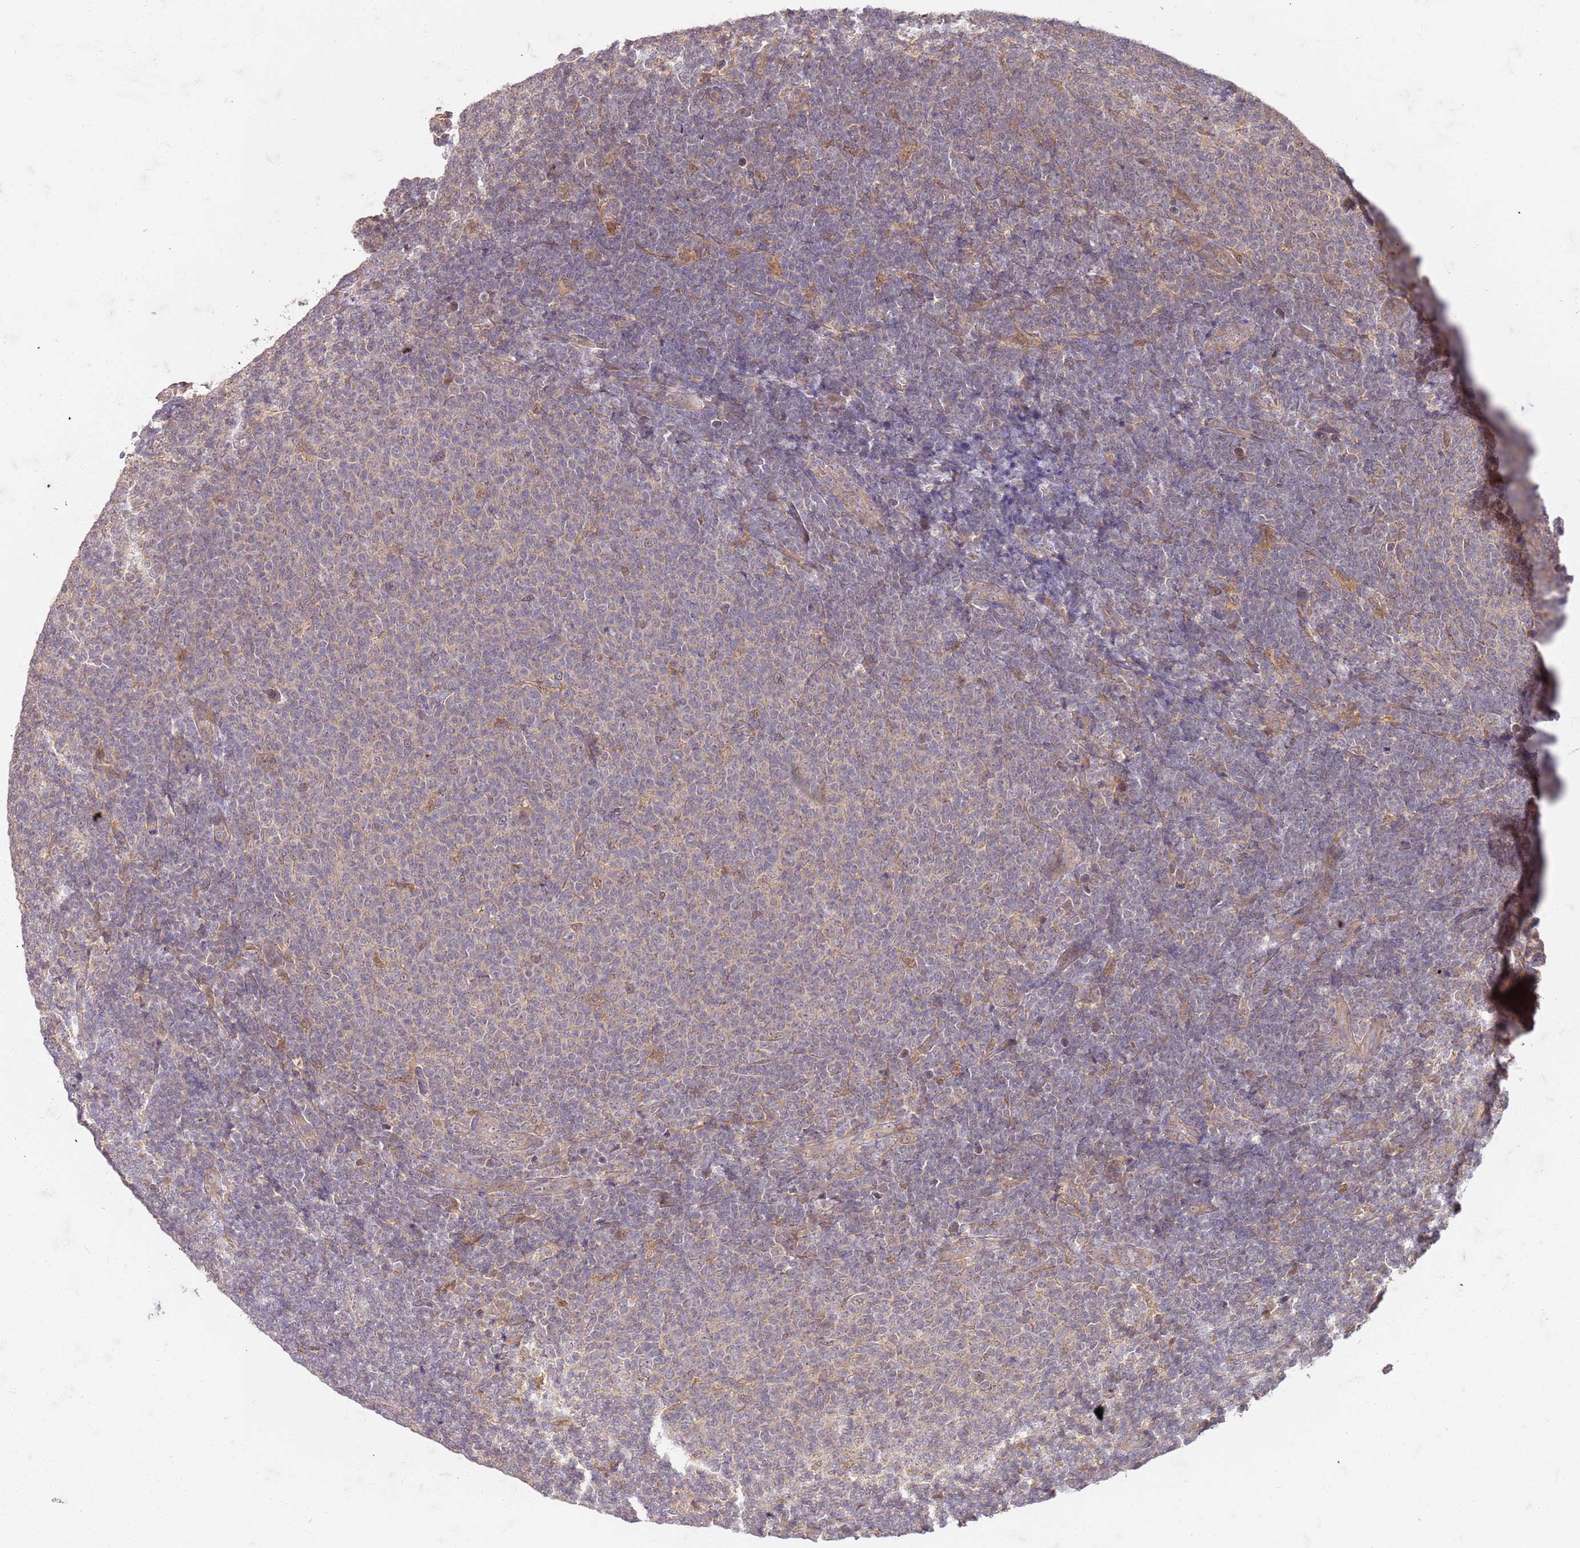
{"staining": {"intensity": "negative", "quantity": "none", "location": "none"}, "tissue": "lymphoma", "cell_type": "Tumor cells", "image_type": "cancer", "snomed": [{"axis": "morphology", "description": "Malignant lymphoma, non-Hodgkin's type, Low grade"}, {"axis": "topography", "description": "Lymph node"}], "caption": "This is a image of immunohistochemistry (IHC) staining of malignant lymphoma, non-Hodgkin's type (low-grade), which shows no positivity in tumor cells.", "gene": "UBE3A", "patient": {"sex": "male", "age": 66}}